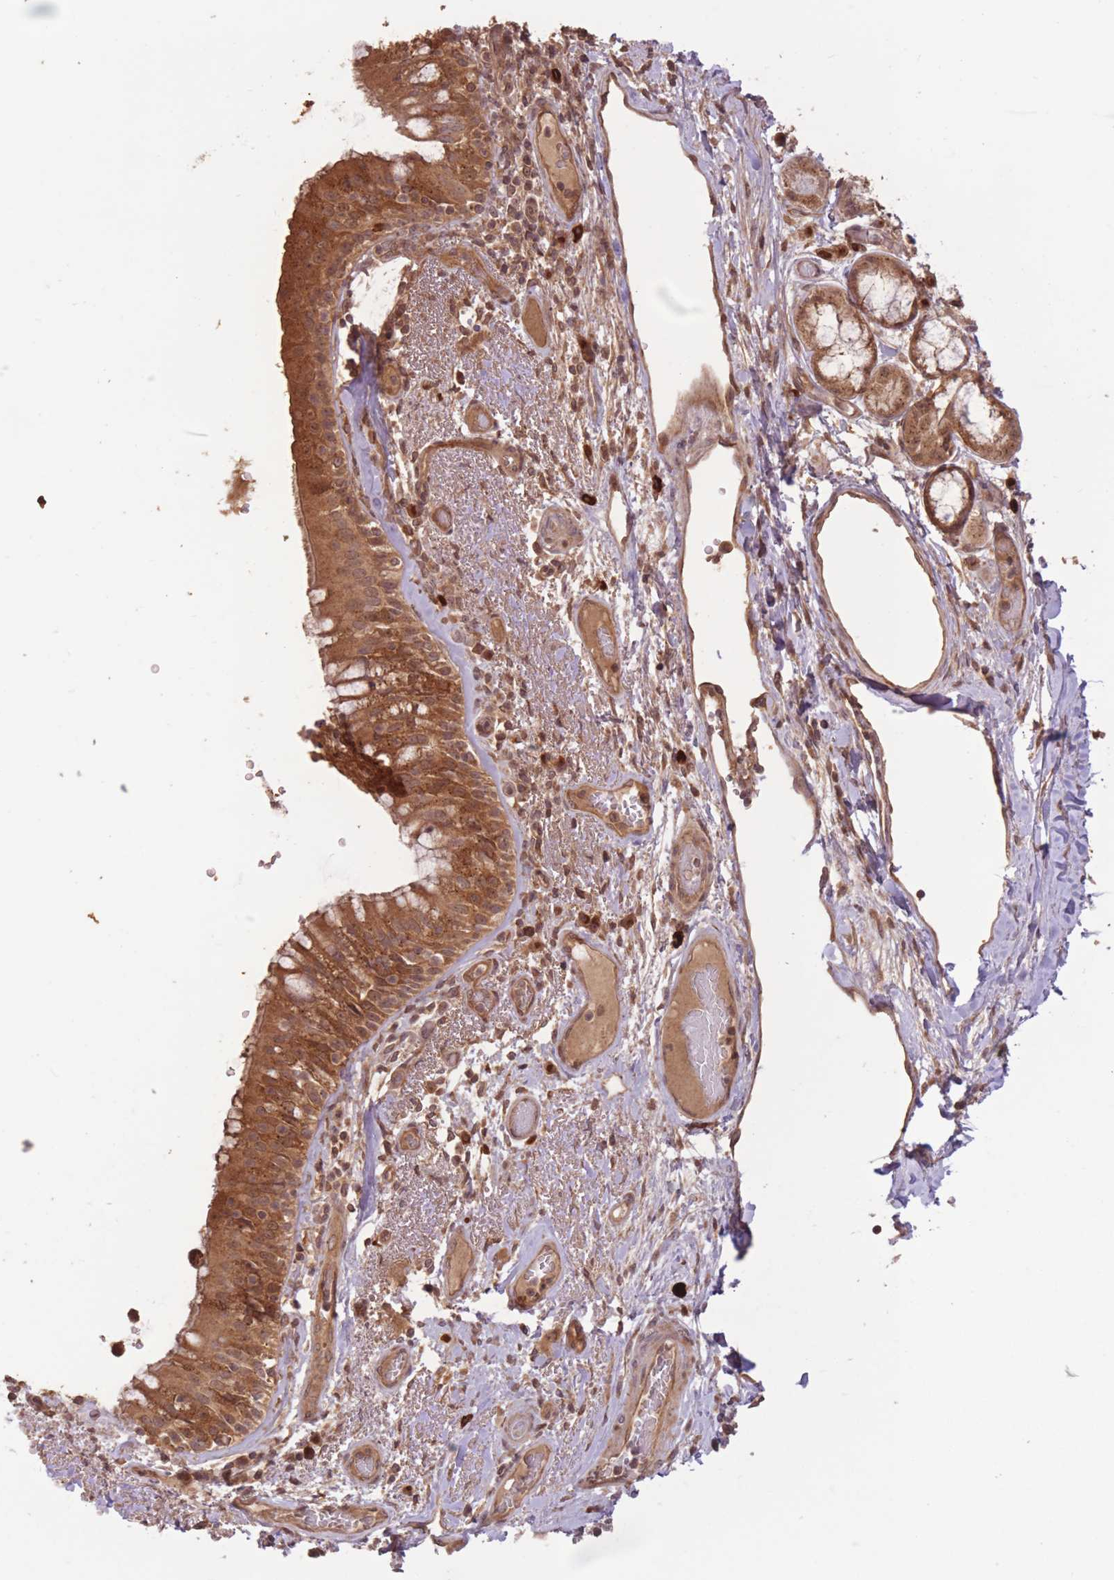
{"staining": {"intensity": "strong", "quantity": ">75%", "location": "cytoplasmic/membranous"}, "tissue": "bronchus", "cell_type": "Respiratory epithelial cells", "image_type": "normal", "snomed": [{"axis": "morphology", "description": "Normal tissue, NOS"}, {"axis": "topography", "description": "Cartilage tissue"}, {"axis": "topography", "description": "Bronchus"}], "caption": "An IHC photomicrograph of normal tissue is shown. Protein staining in brown shows strong cytoplasmic/membranous positivity in bronchus within respiratory epithelial cells. The staining is performed using DAB brown chromogen to label protein expression. The nuclei are counter-stained blue using hematoxylin.", "gene": "ERBB3", "patient": {"sex": "male", "age": 63}}